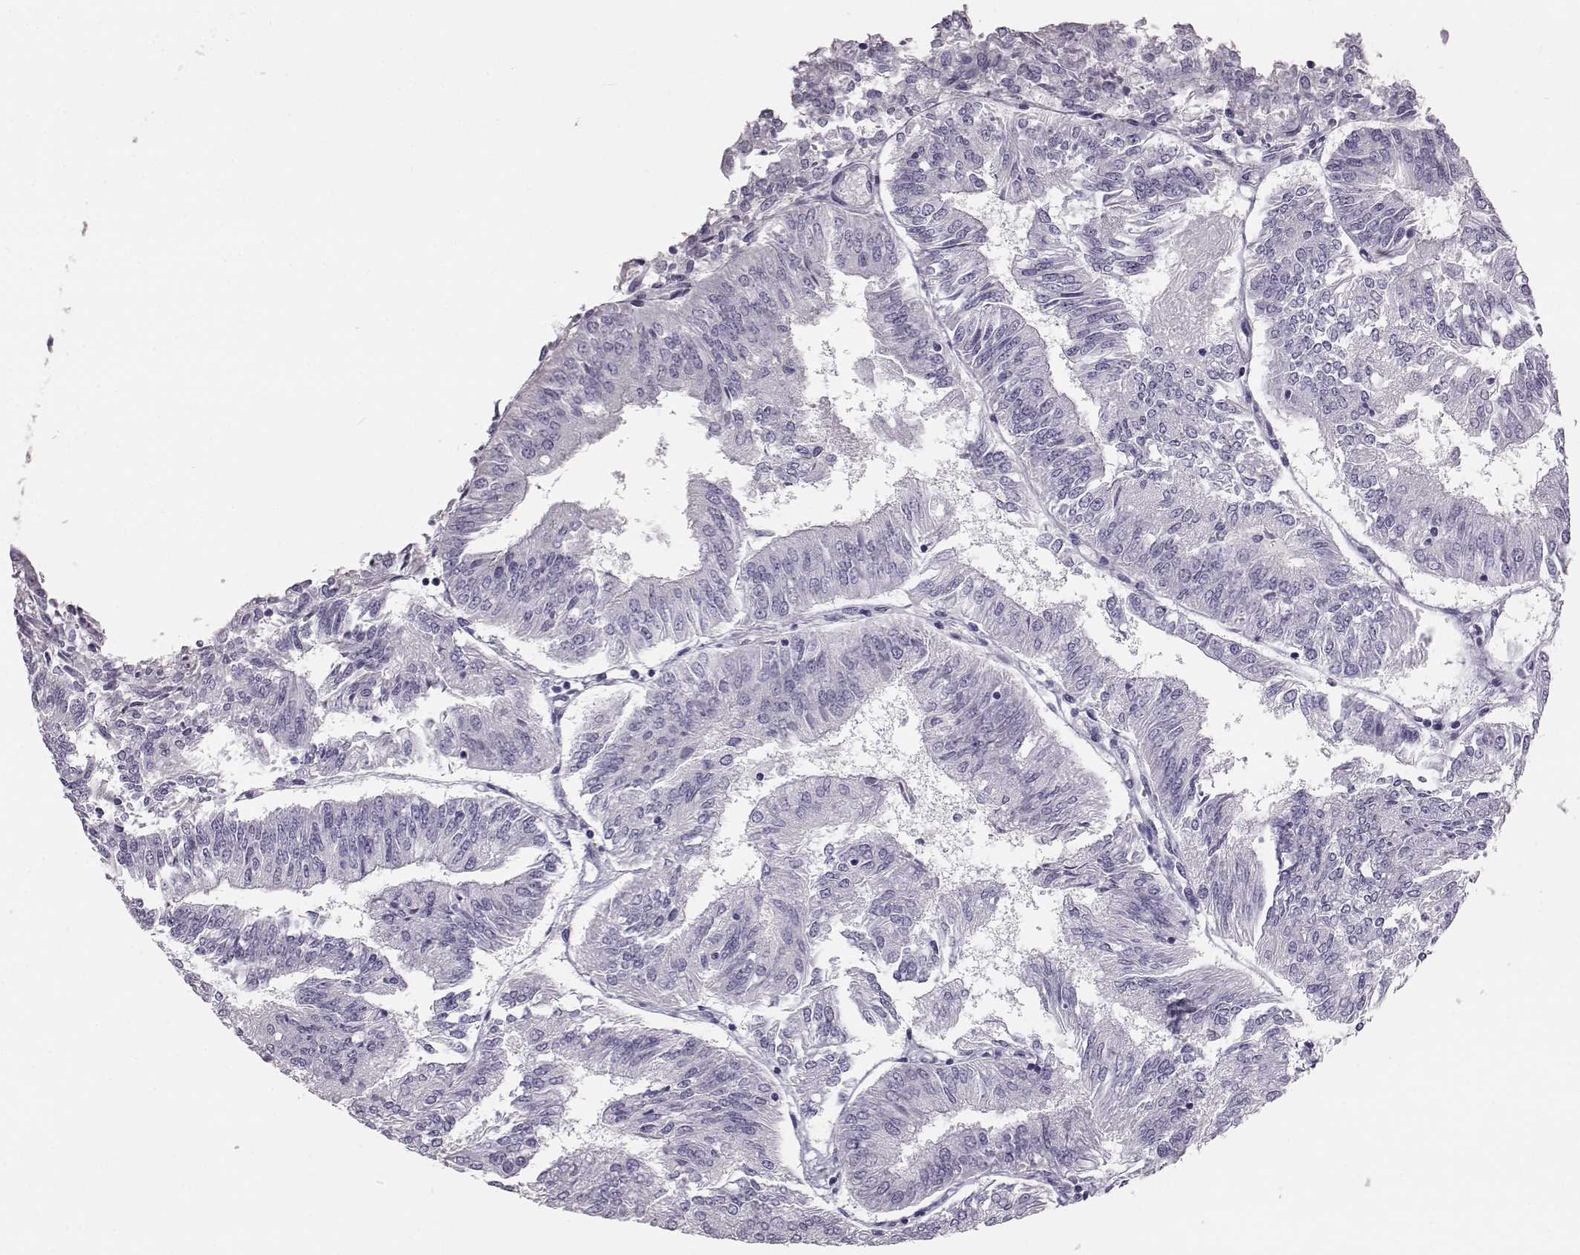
{"staining": {"intensity": "negative", "quantity": "none", "location": "none"}, "tissue": "endometrial cancer", "cell_type": "Tumor cells", "image_type": "cancer", "snomed": [{"axis": "morphology", "description": "Adenocarcinoma, NOS"}, {"axis": "topography", "description": "Endometrium"}], "caption": "A micrograph of human endometrial cancer is negative for staining in tumor cells.", "gene": "NPTXR", "patient": {"sex": "female", "age": 58}}